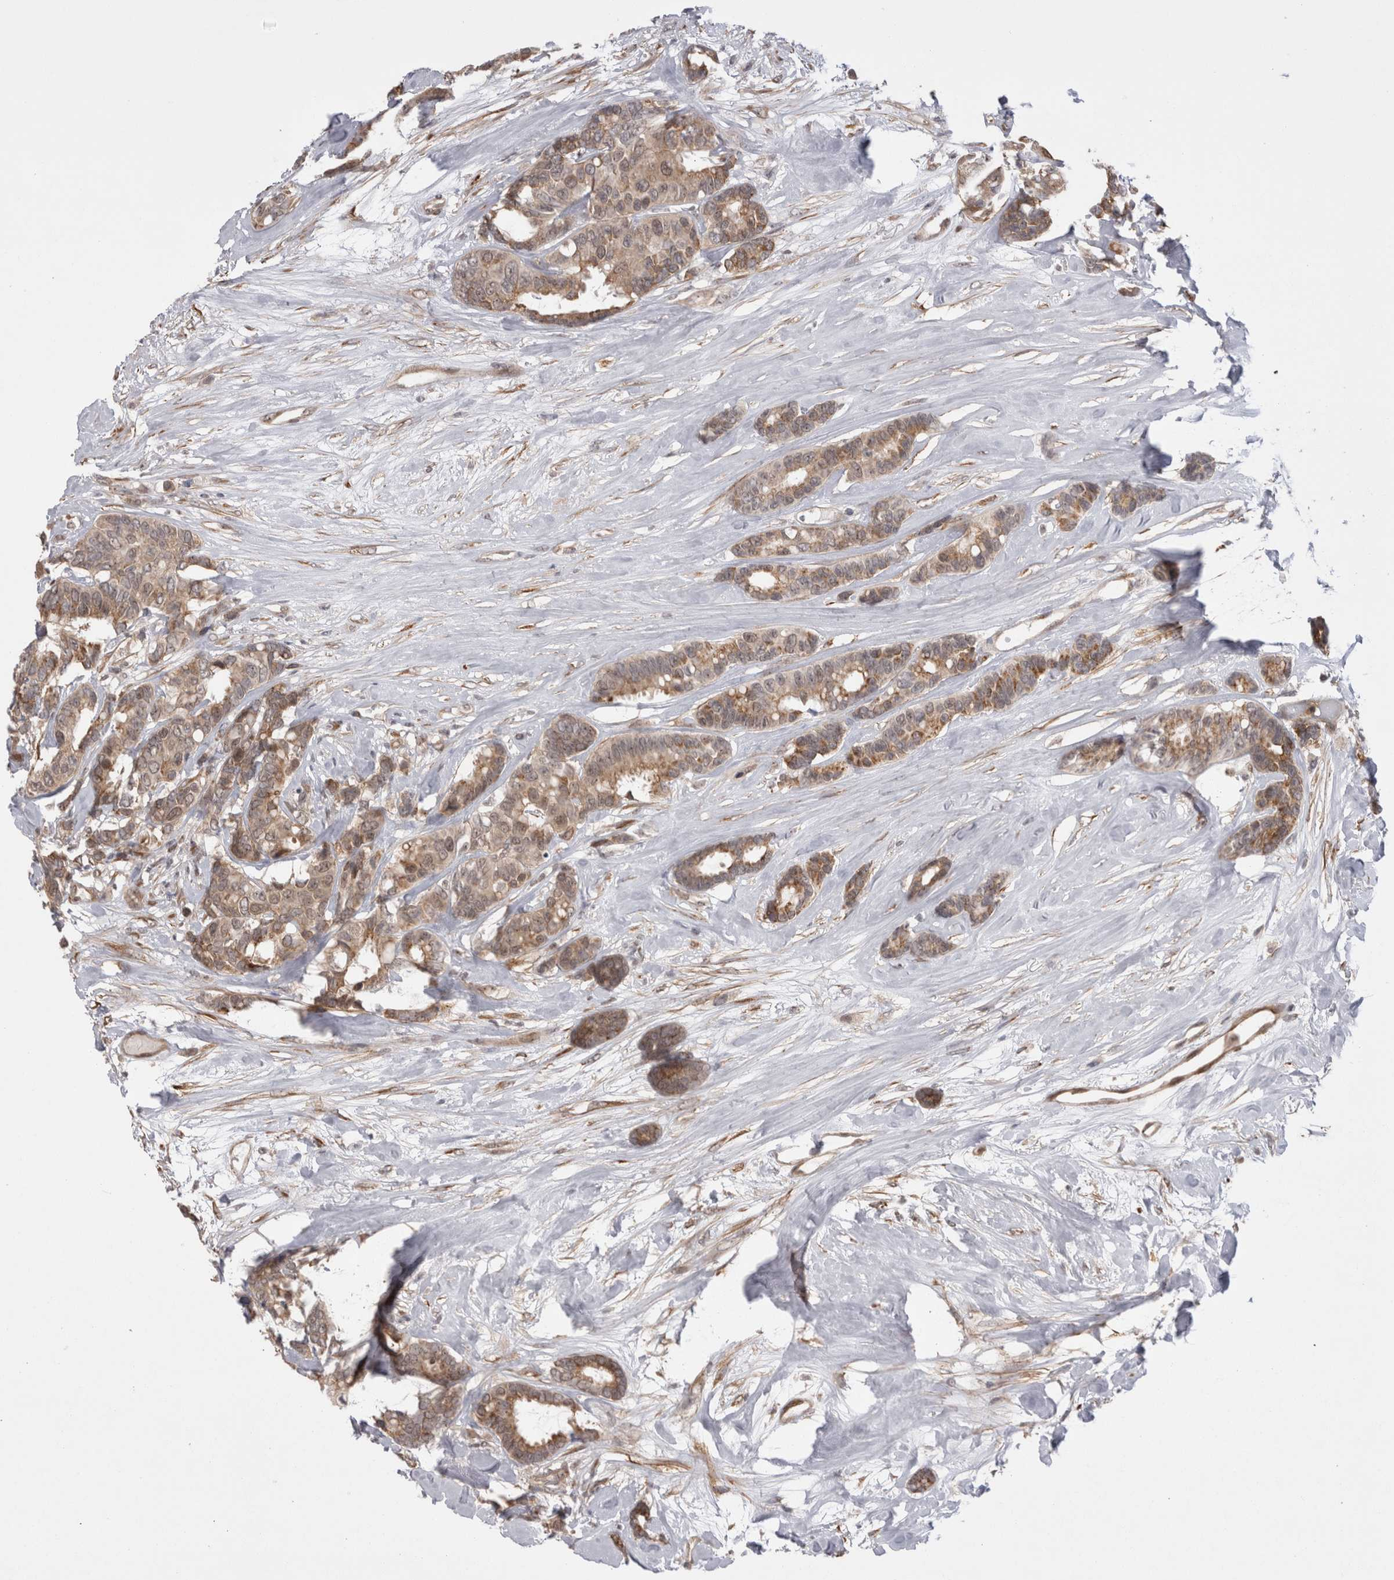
{"staining": {"intensity": "moderate", "quantity": ">75%", "location": "cytoplasmic/membranous"}, "tissue": "breast cancer", "cell_type": "Tumor cells", "image_type": "cancer", "snomed": [{"axis": "morphology", "description": "Duct carcinoma"}, {"axis": "topography", "description": "Breast"}], "caption": "IHC of breast invasive ductal carcinoma shows medium levels of moderate cytoplasmic/membranous positivity in approximately >75% of tumor cells.", "gene": "EXOSC4", "patient": {"sex": "female", "age": 87}}